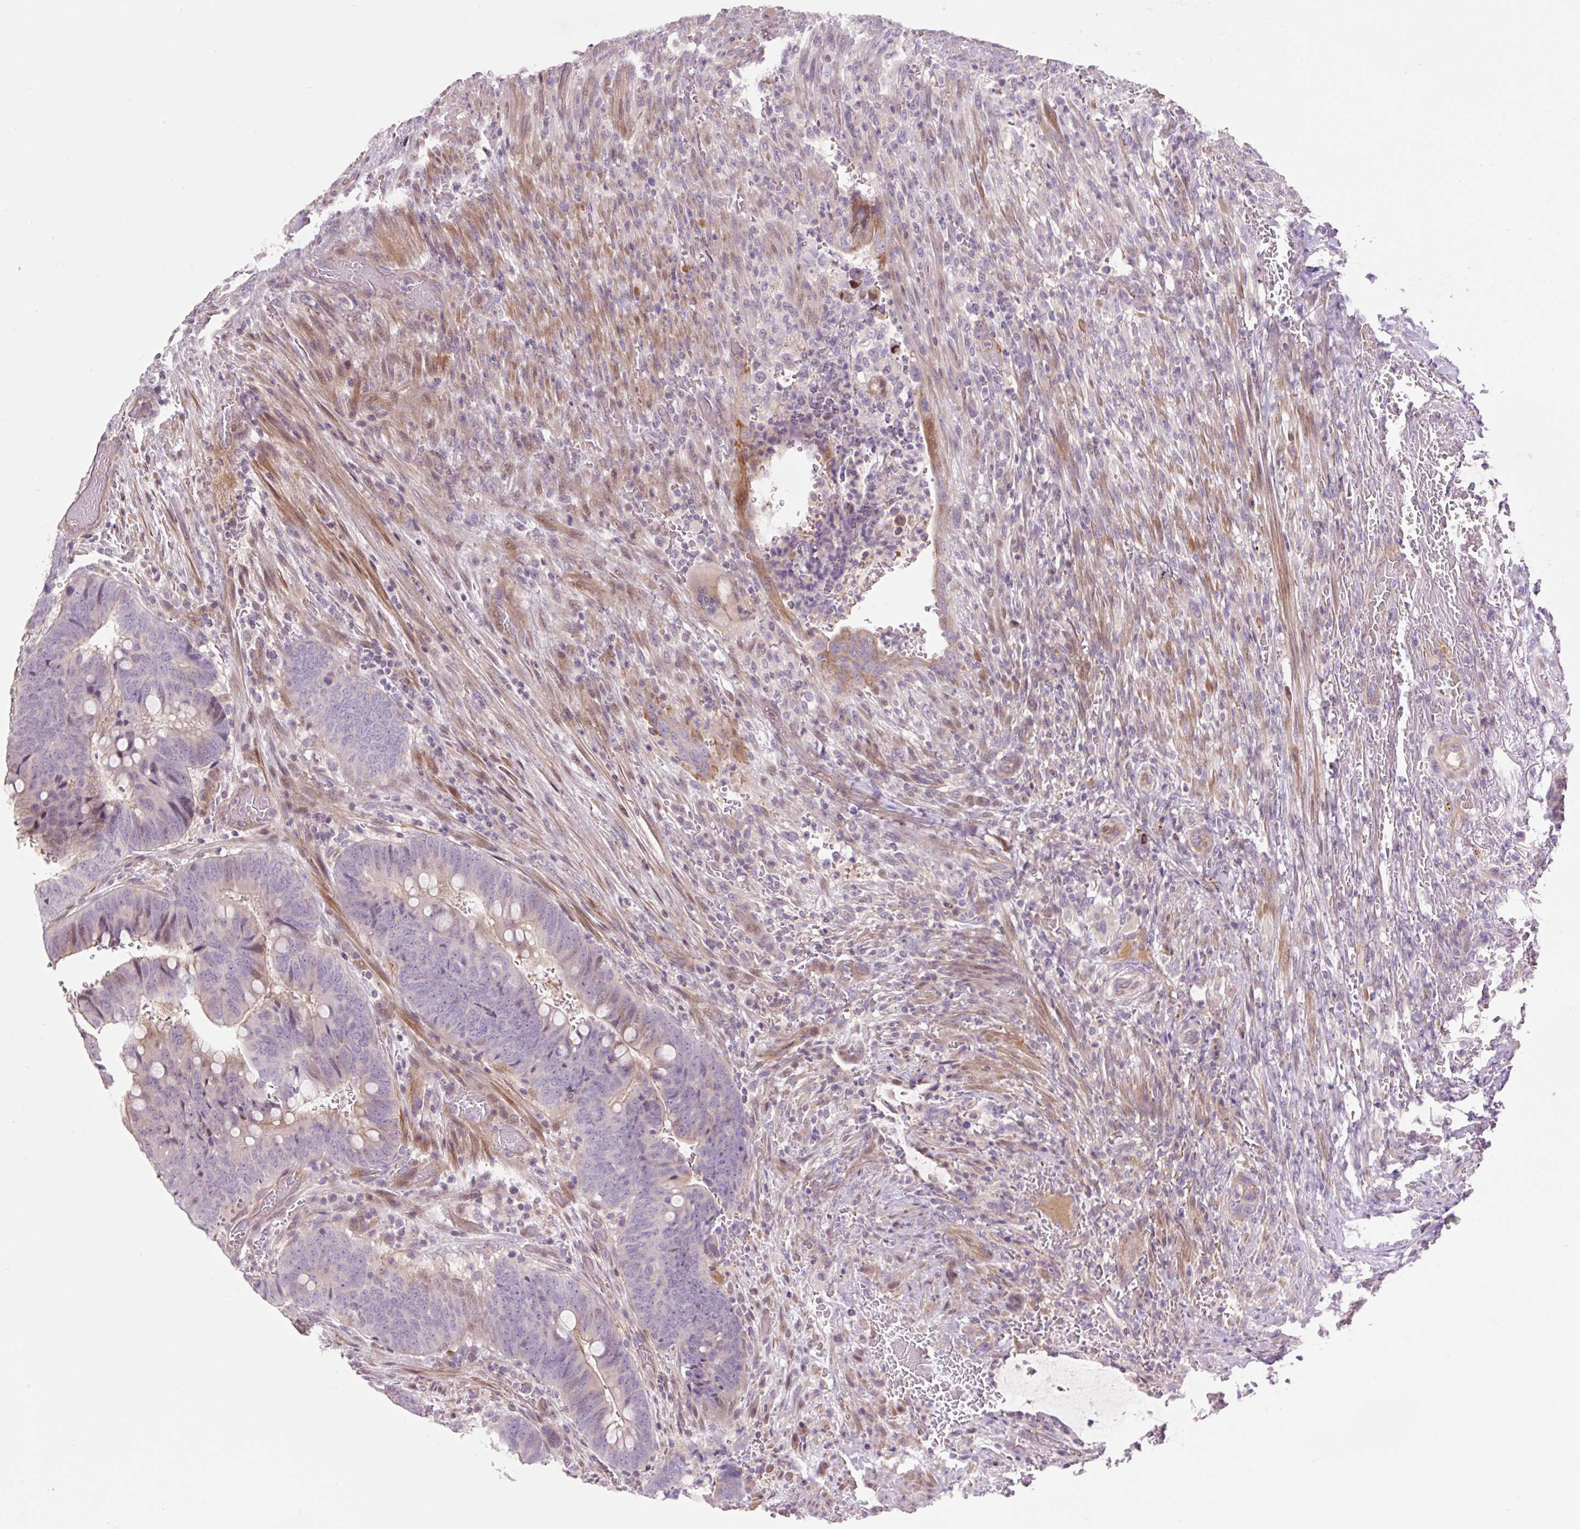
{"staining": {"intensity": "moderate", "quantity": "<25%", "location": "cytoplasmic/membranous"}, "tissue": "colorectal cancer", "cell_type": "Tumor cells", "image_type": "cancer", "snomed": [{"axis": "morphology", "description": "Normal tissue, NOS"}, {"axis": "morphology", "description": "Adenocarcinoma, NOS"}, {"axis": "topography", "description": "Rectum"}, {"axis": "topography", "description": "Peripheral nerve tissue"}], "caption": "Immunohistochemistry (IHC) (DAB) staining of colorectal adenocarcinoma displays moderate cytoplasmic/membranous protein staining in approximately <25% of tumor cells. (DAB IHC with brightfield microscopy, high magnification).", "gene": "ZNF552", "patient": {"sex": "male", "age": 92}}